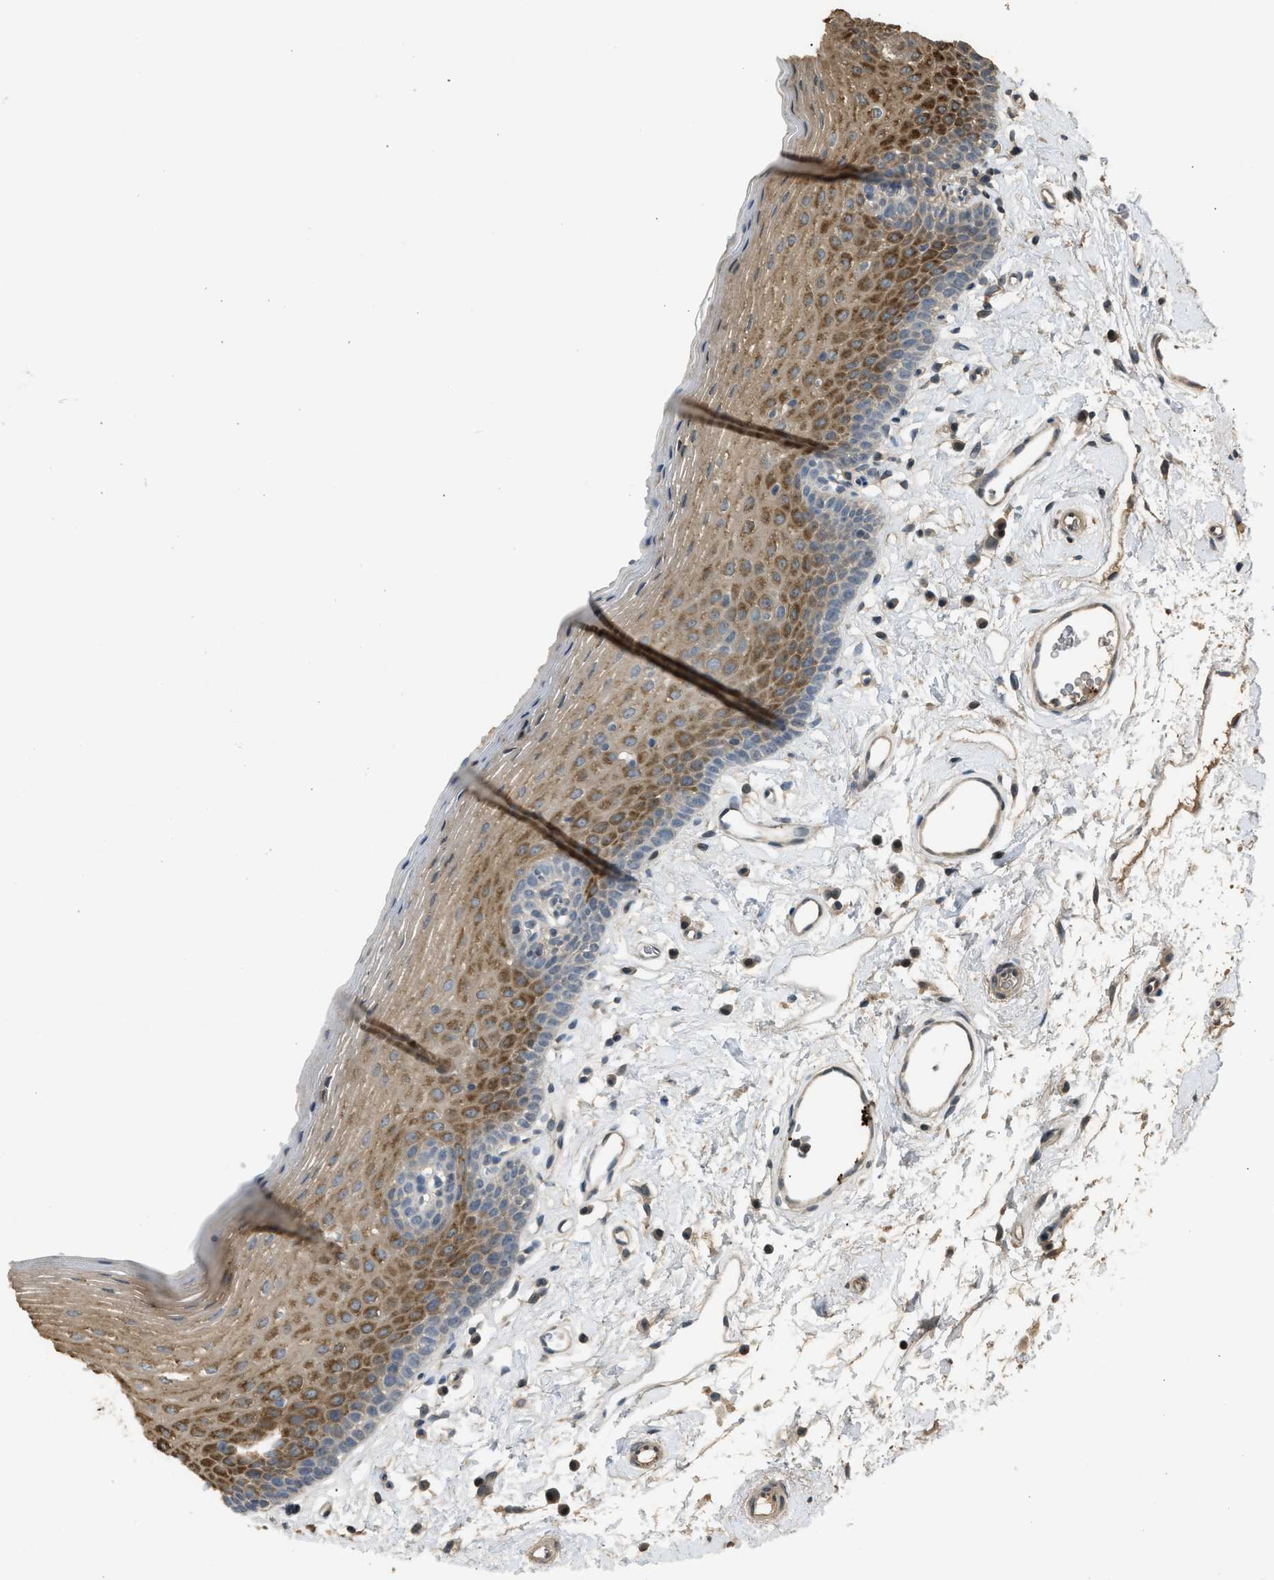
{"staining": {"intensity": "moderate", "quantity": ">75%", "location": "cytoplasmic/membranous"}, "tissue": "oral mucosa", "cell_type": "Squamous epithelial cells", "image_type": "normal", "snomed": [{"axis": "morphology", "description": "Normal tissue, NOS"}, {"axis": "topography", "description": "Oral tissue"}], "caption": "The photomicrograph shows a brown stain indicating the presence of a protein in the cytoplasmic/membranous of squamous epithelial cells in oral mucosa.", "gene": "ARHGDIA", "patient": {"sex": "male", "age": 66}}